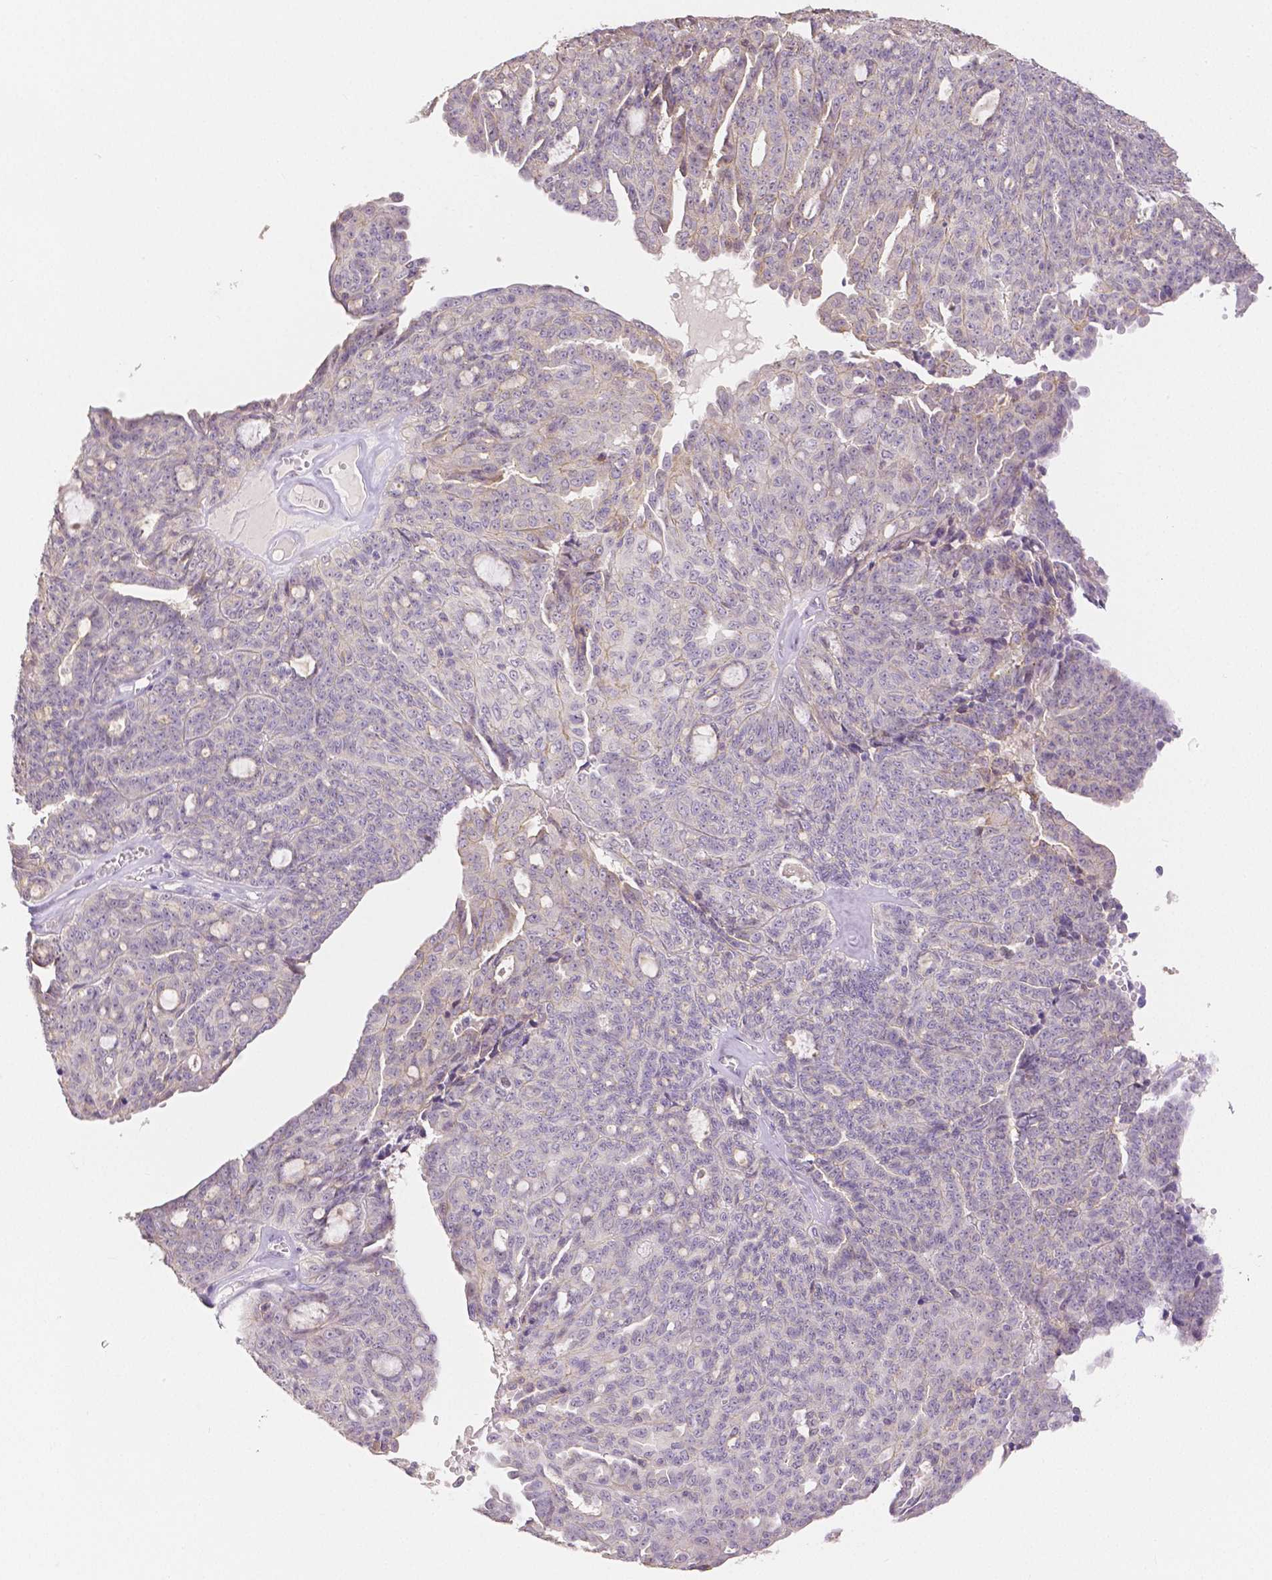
{"staining": {"intensity": "negative", "quantity": "none", "location": "none"}, "tissue": "ovarian cancer", "cell_type": "Tumor cells", "image_type": "cancer", "snomed": [{"axis": "morphology", "description": "Cystadenocarcinoma, serous, NOS"}, {"axis": "topography", "description": "Ovary"}], "caption": "Immunohistochemical staining of ovarian cancer (serous cystadenocarcinoma) demonstrates no significant expression in tumor cells.", "gene": "OCLN", "patient": {"sex": "female", "age": 71}}